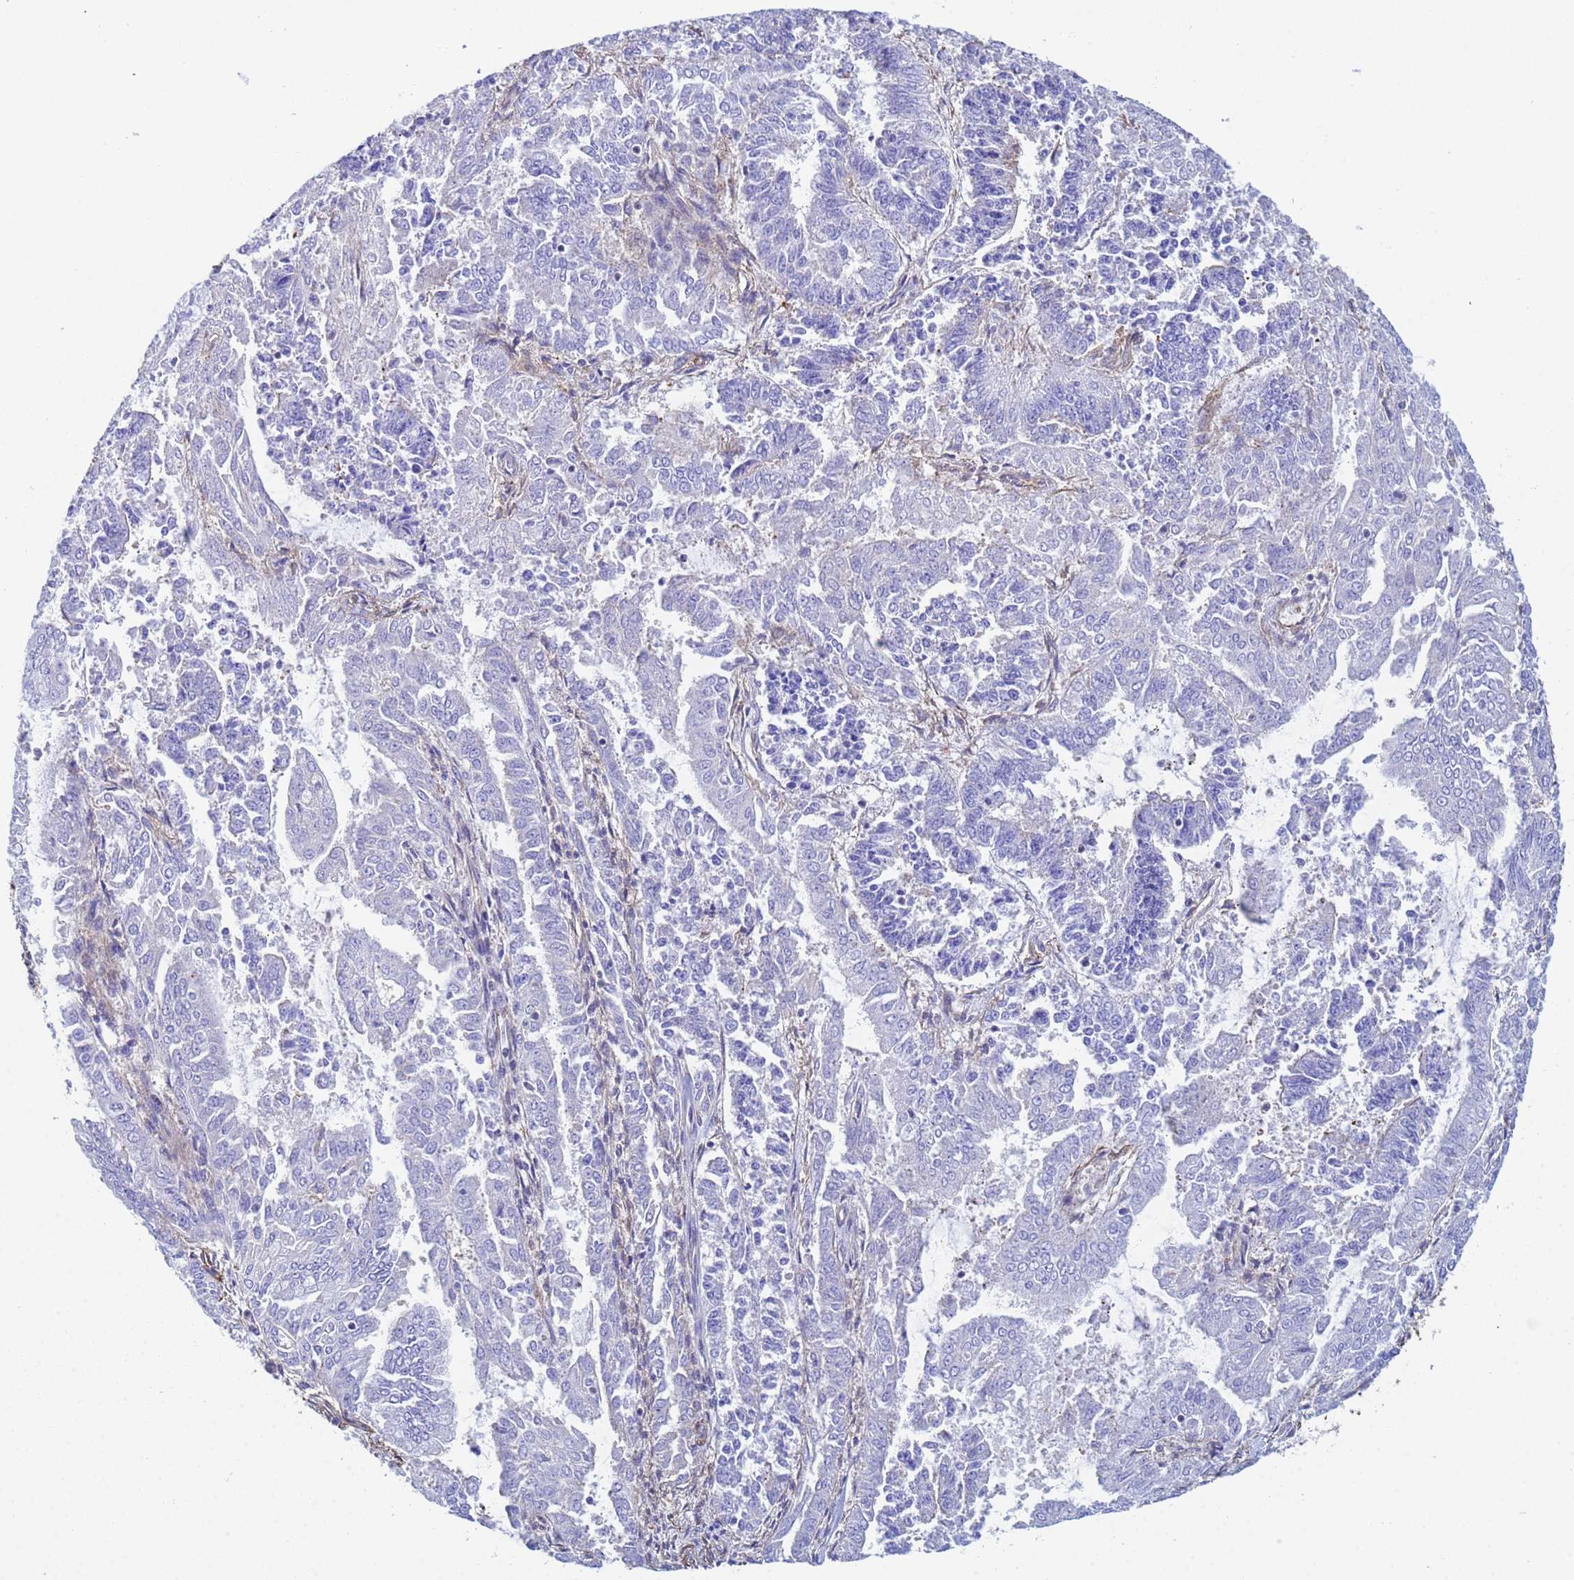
{"staining": {"intensity": "moderate", "quantity": "25%-75%", "location": "cytoplasmic/membranous"}, "tissue": "endometrial cancer", "cell_type": "Tumor cells", "image_type": "cancer", "snomed": [{"axis": "morphology", "description": "Adenocarcinoma, NOS"}, {"axis": "topography", "description": "Endometrium"}], "caption": "Endometrial cancer (adenocarcinoma) stained for a protein (brown) exhibits moderate cytoplasmic/membranous positive expression in approximately 25%-75% of tumor cells.", "gene": "MYL12A", "patient": {"sex": "female", "age": 73}}